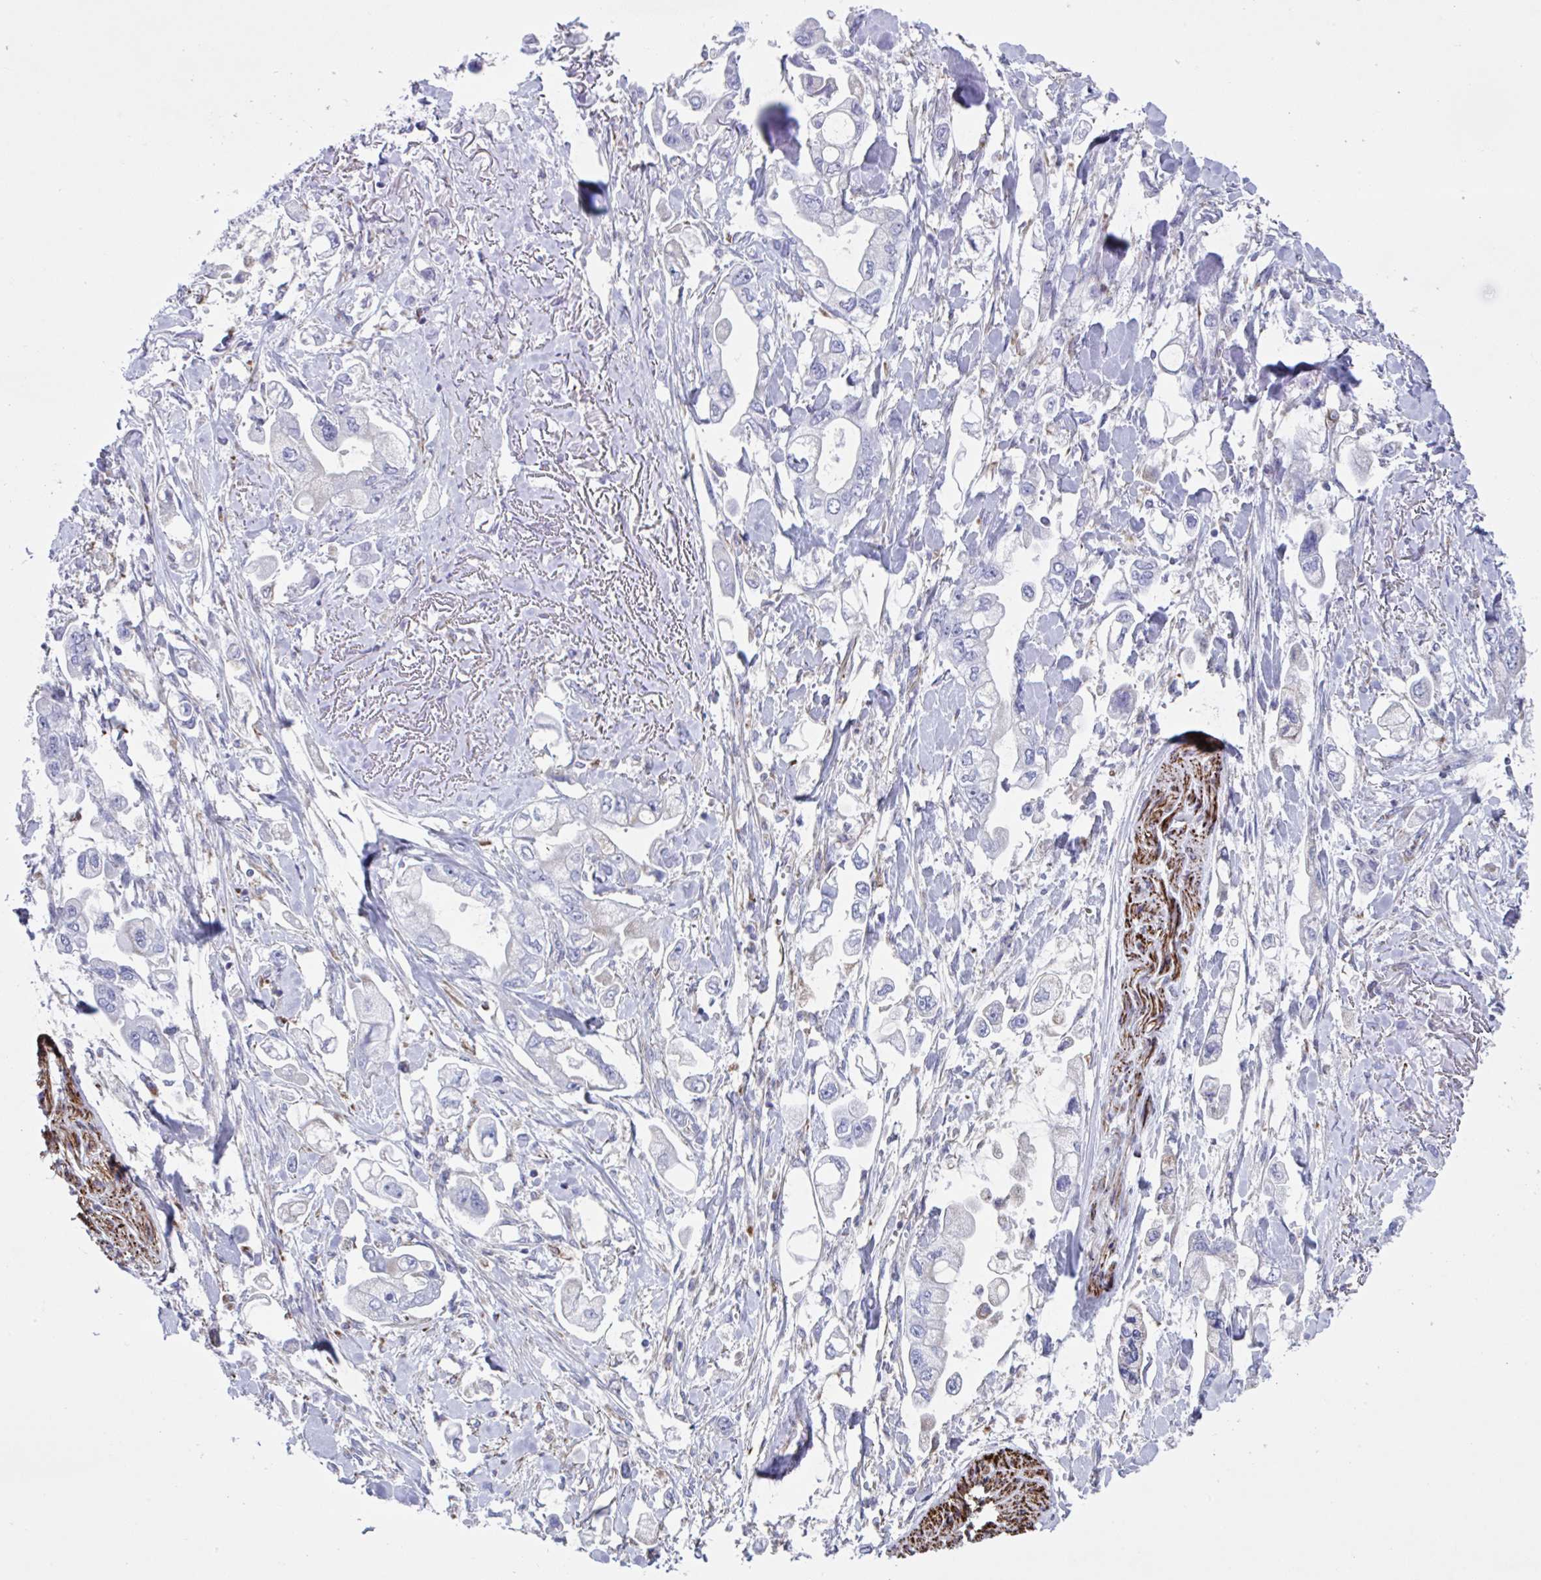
{"staining": {"intensity": "negative", "quantity": "none", "location": "none"}, "tissue": "stomach cancer", "cell_type": "Tumor cells", "image_type": "cancer", "snomed": [{"axis": "morphology", "description": "Adenocarcinoma, NOS"}, {"axis": "topography", "description": "Stomach"}], "caption": "Tumor cells show no significant expression in stomach cancer (adenocarcinoma).", "gene": "TMEM86B", "patient": {"sex": "male", "age": 62}}